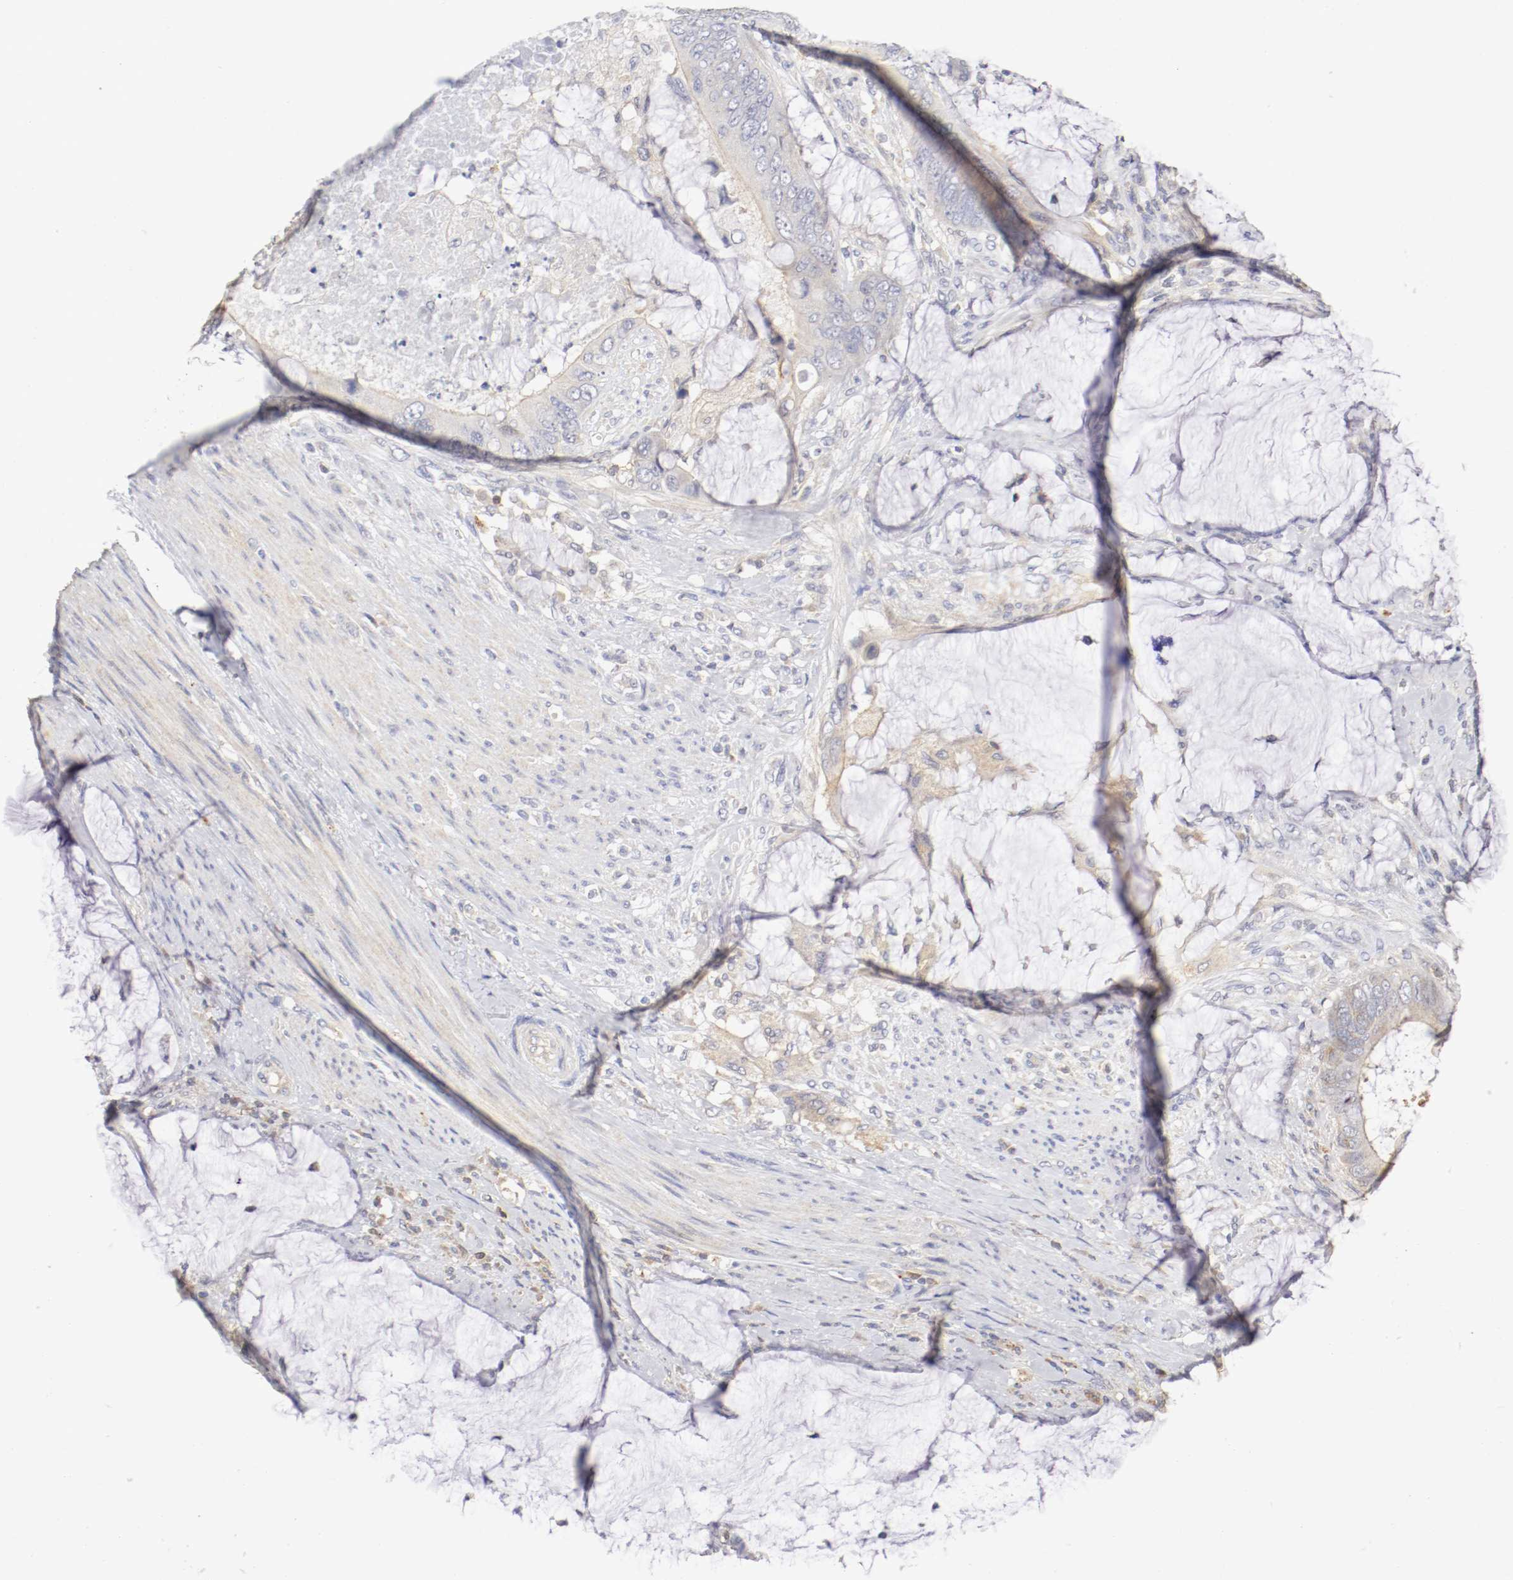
{"staining": {"intensity": "weak", "quantity": "<25%", "location": "cytoplasmic/membranous"}, "tissue": "colorectal cancer", "cell_type": "Tumor cells", "image_type": "cancer", "snomed": [{"axis": "morphology", "description": "Adenocarcinoma, NOS"}, {"axis": "topography", "description": "Rectum"}], "caption": "IHC photomicrograph of neoplastic tissue: human colorectal adenocarcinoma stained with DAB (3,3'-diaminobenzidine) exhibits no significant protein staining in tumor cells.", "gene": "CDK6", "patient": {"sex": "female", "age": 77}}